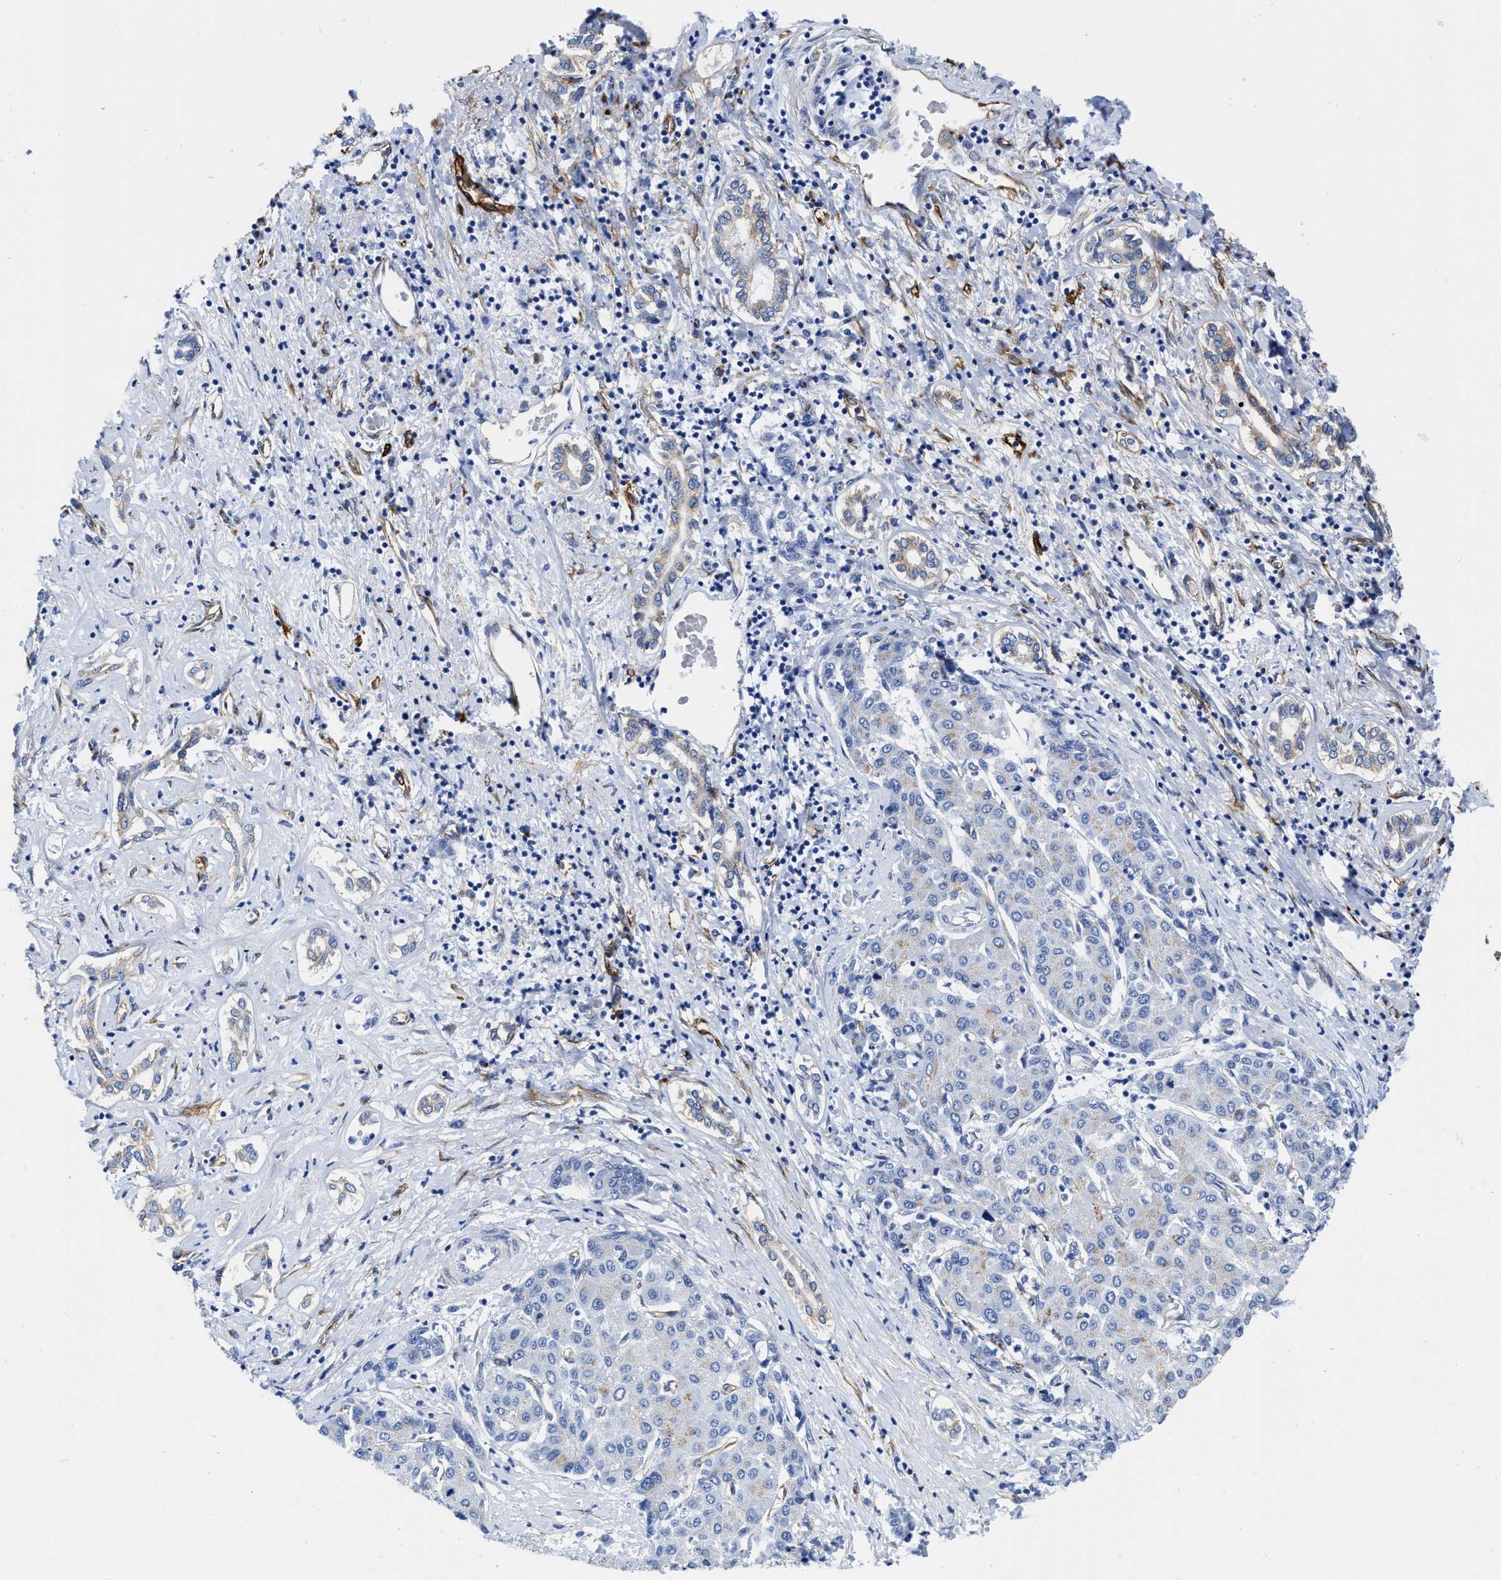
{"staining": {"intensity": "weak", "quantity": "<25%", "location": "cytoplasmic/membranous"}, "tissue": "liver cancer", "cell_type": "Tumor cells", "image_type": "cancer", "snomed": [{"axis": "morphology", "description": "Carcinoma, Hepatocellular, NOS"}, {"axis": "topography", "description": "Liver"}], "caption": "DAB immunohistochemical staining of human liver cancer reveals no significant staining in tumor cells.", "gene": "TVP23B", "patient": {"sex": "male", "age": 65}}